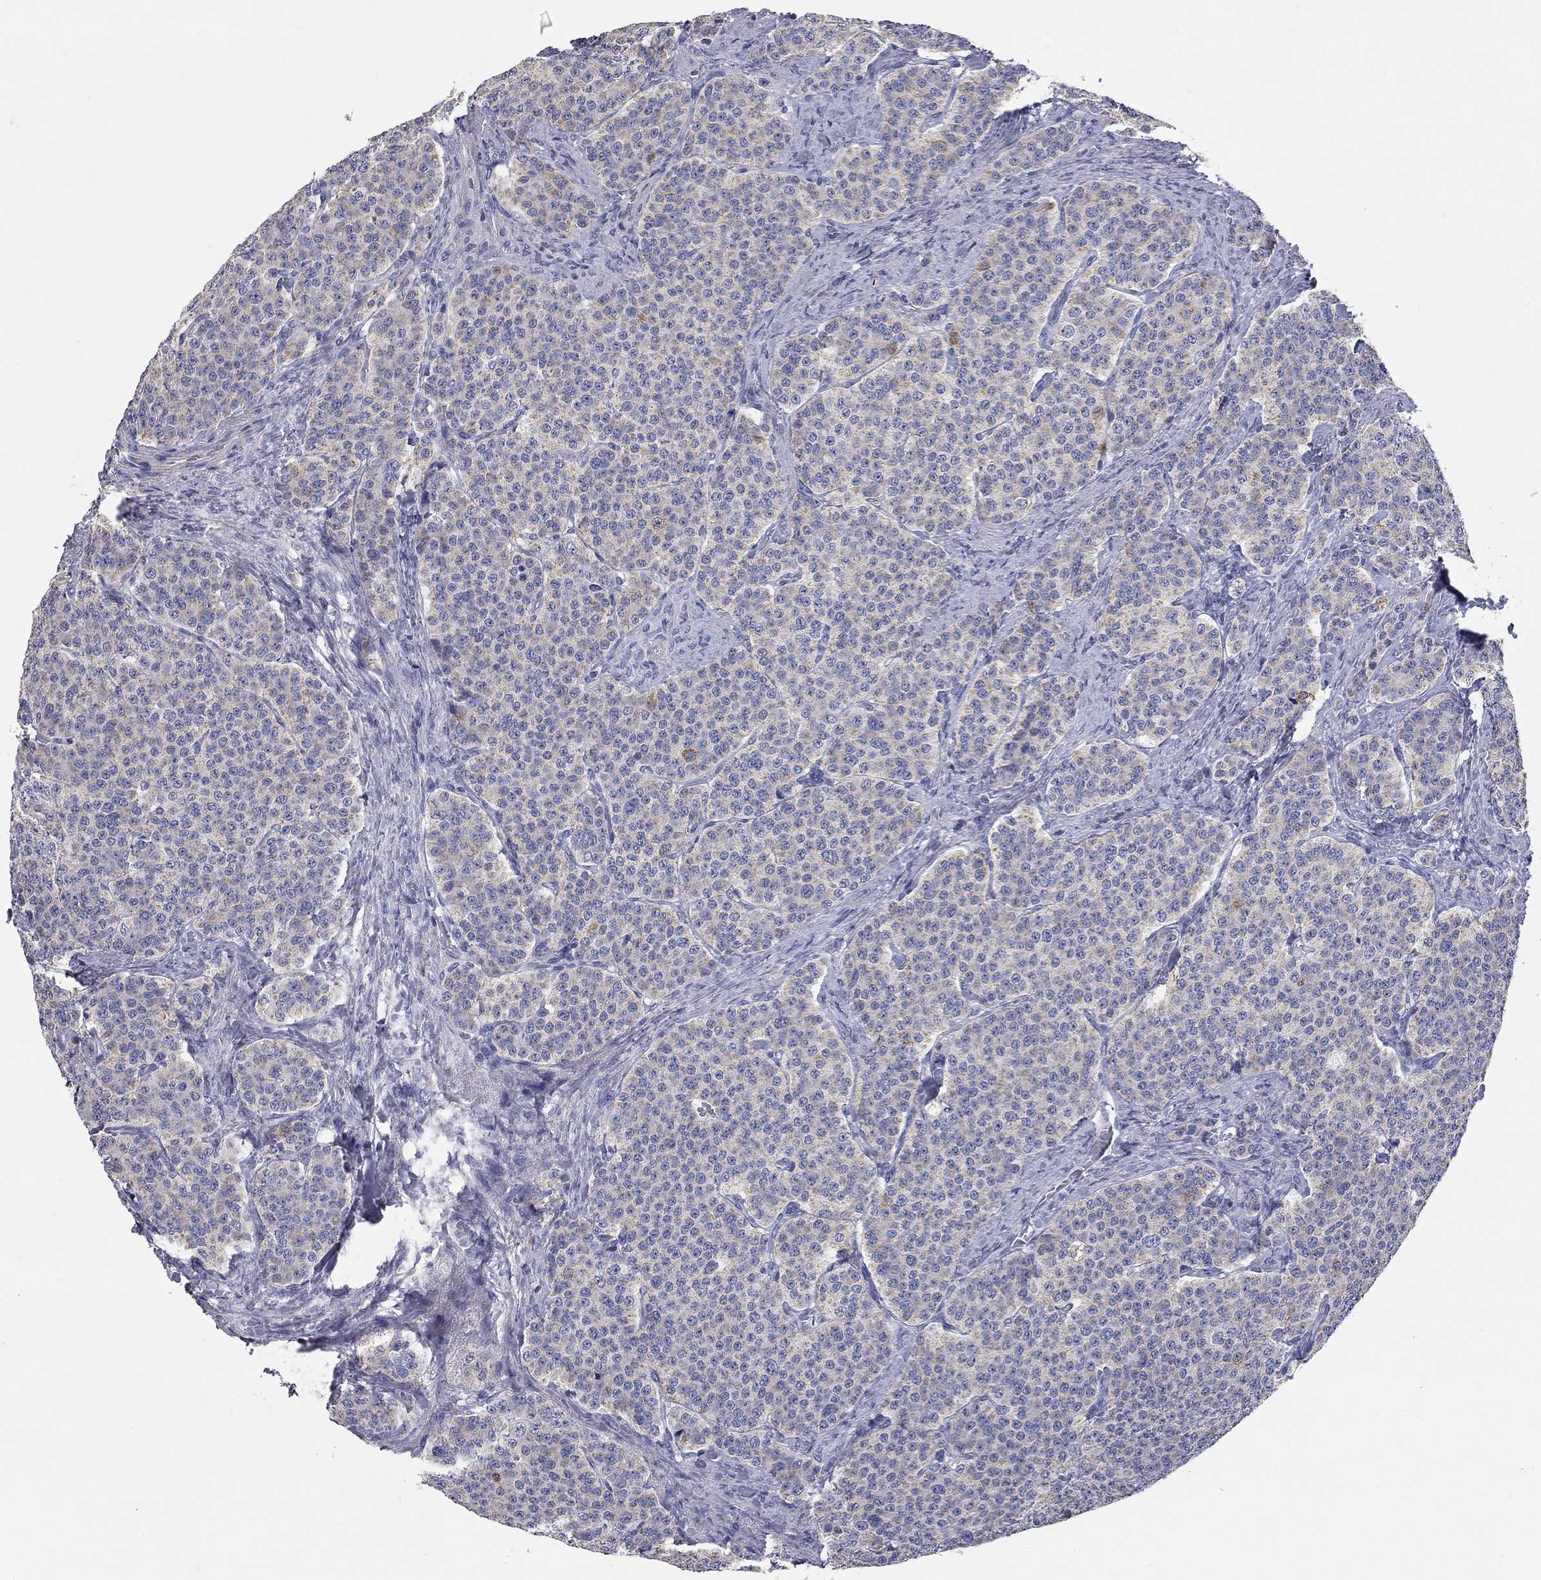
{"staining": {"intensity": "moderate", "quantity": "<25%", "location": "cytoplasmic/membranous"}, "tissue": "carcinoid", "cell_type": "Tumor cells", "image_type": "cancer", "snomed": [{"axis": "morphology", "description": "Carcinoid, malignant, NOS"}, {"axis": "topography", "description": "Small intestine"}], "caption": "A micrograph showing moderate cytoplasmic/membranous staining in approximately <25% of tumor cells in carcinoid, as visualized by brown immunohistochemical staining.", "gene": "CFAP161", "patient": {"sex": "female", "age": 58}}